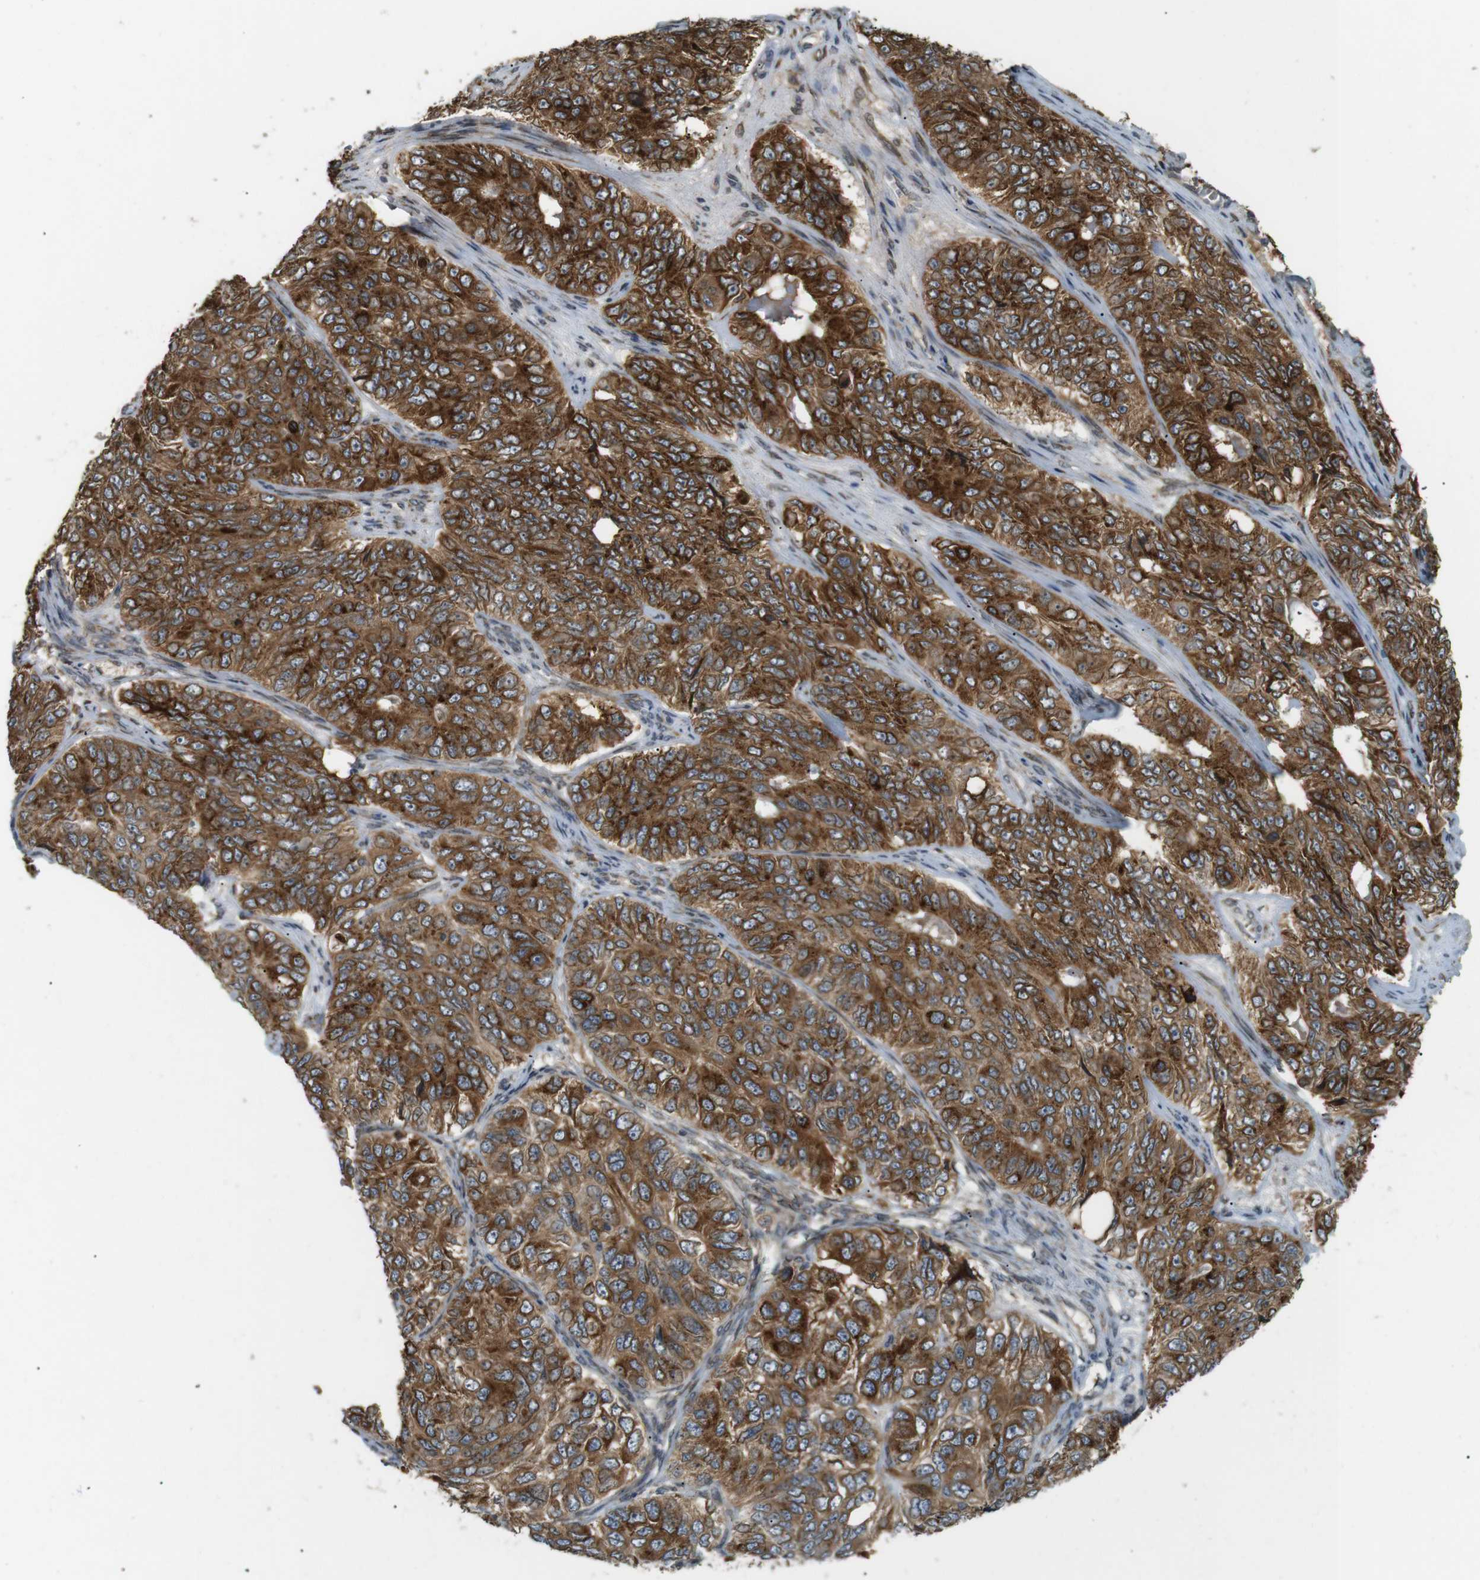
{"staining": {"intensity": "strong", "quantity": ">75%", "location": "cytoplasmic/membranous"}, "tissue": "ovarian cancer", "cell_type": "Tumor cells", "image_type": "cancer", "snomed": [{"axis": "morphology", "description": "Carcinoma, endometroid"}, {"axis": "topography", "description": "Ovary"}], "caption": "High-magnification brightfield microscopy of ovarian cancer stained with DAB (brown) and counterstained with hematoxylin (blue). tumor cells exhibit strong cytoplasmic/membranous staining is seen in approximately>75% of cells.", "gene": "TMED4", "patient": {"sex": "female", "age": 51}}